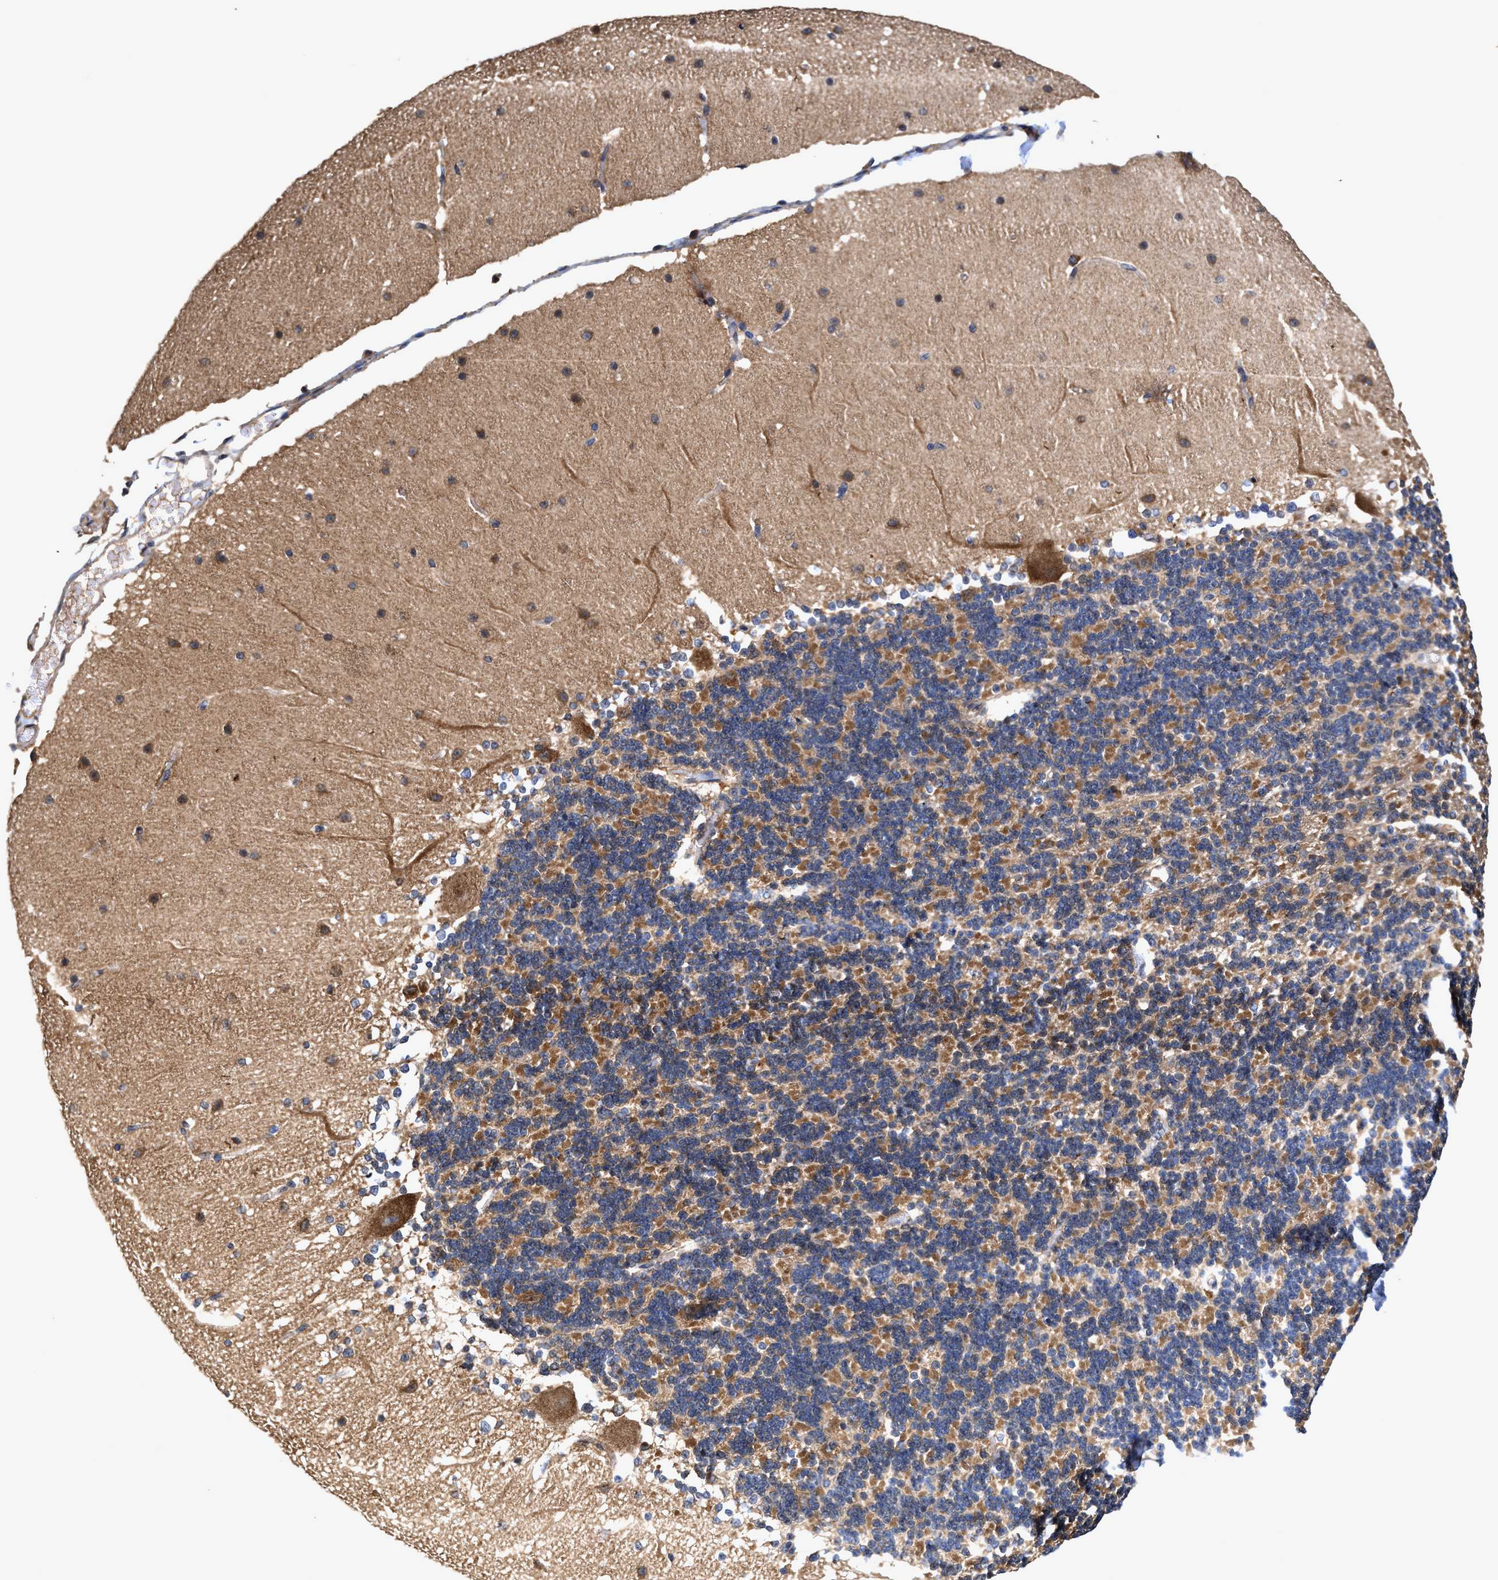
{"staining": {"intensity": "moderate", "quantity": ">75%", "location": "cytoplasmic/membranous"}, "tissue": "cerebellum", "cell_type": "Cells in granular layer", "image_type": "normal", "snomed": [{"axis": "morphology", "description": "Normal tissue, NOS"}, {"axis": "topography", "description": "Cerebellum"}], "caption": "This photomicrograph exhibits immunohistochemistry staining of unremarkable human cerebellum, with medium moderate cytoplasmic/membranous staining in approximately >75% of cells in granular layer.", "gene": "EFNA4", "patient": {"sex": "female", "age": 19}}